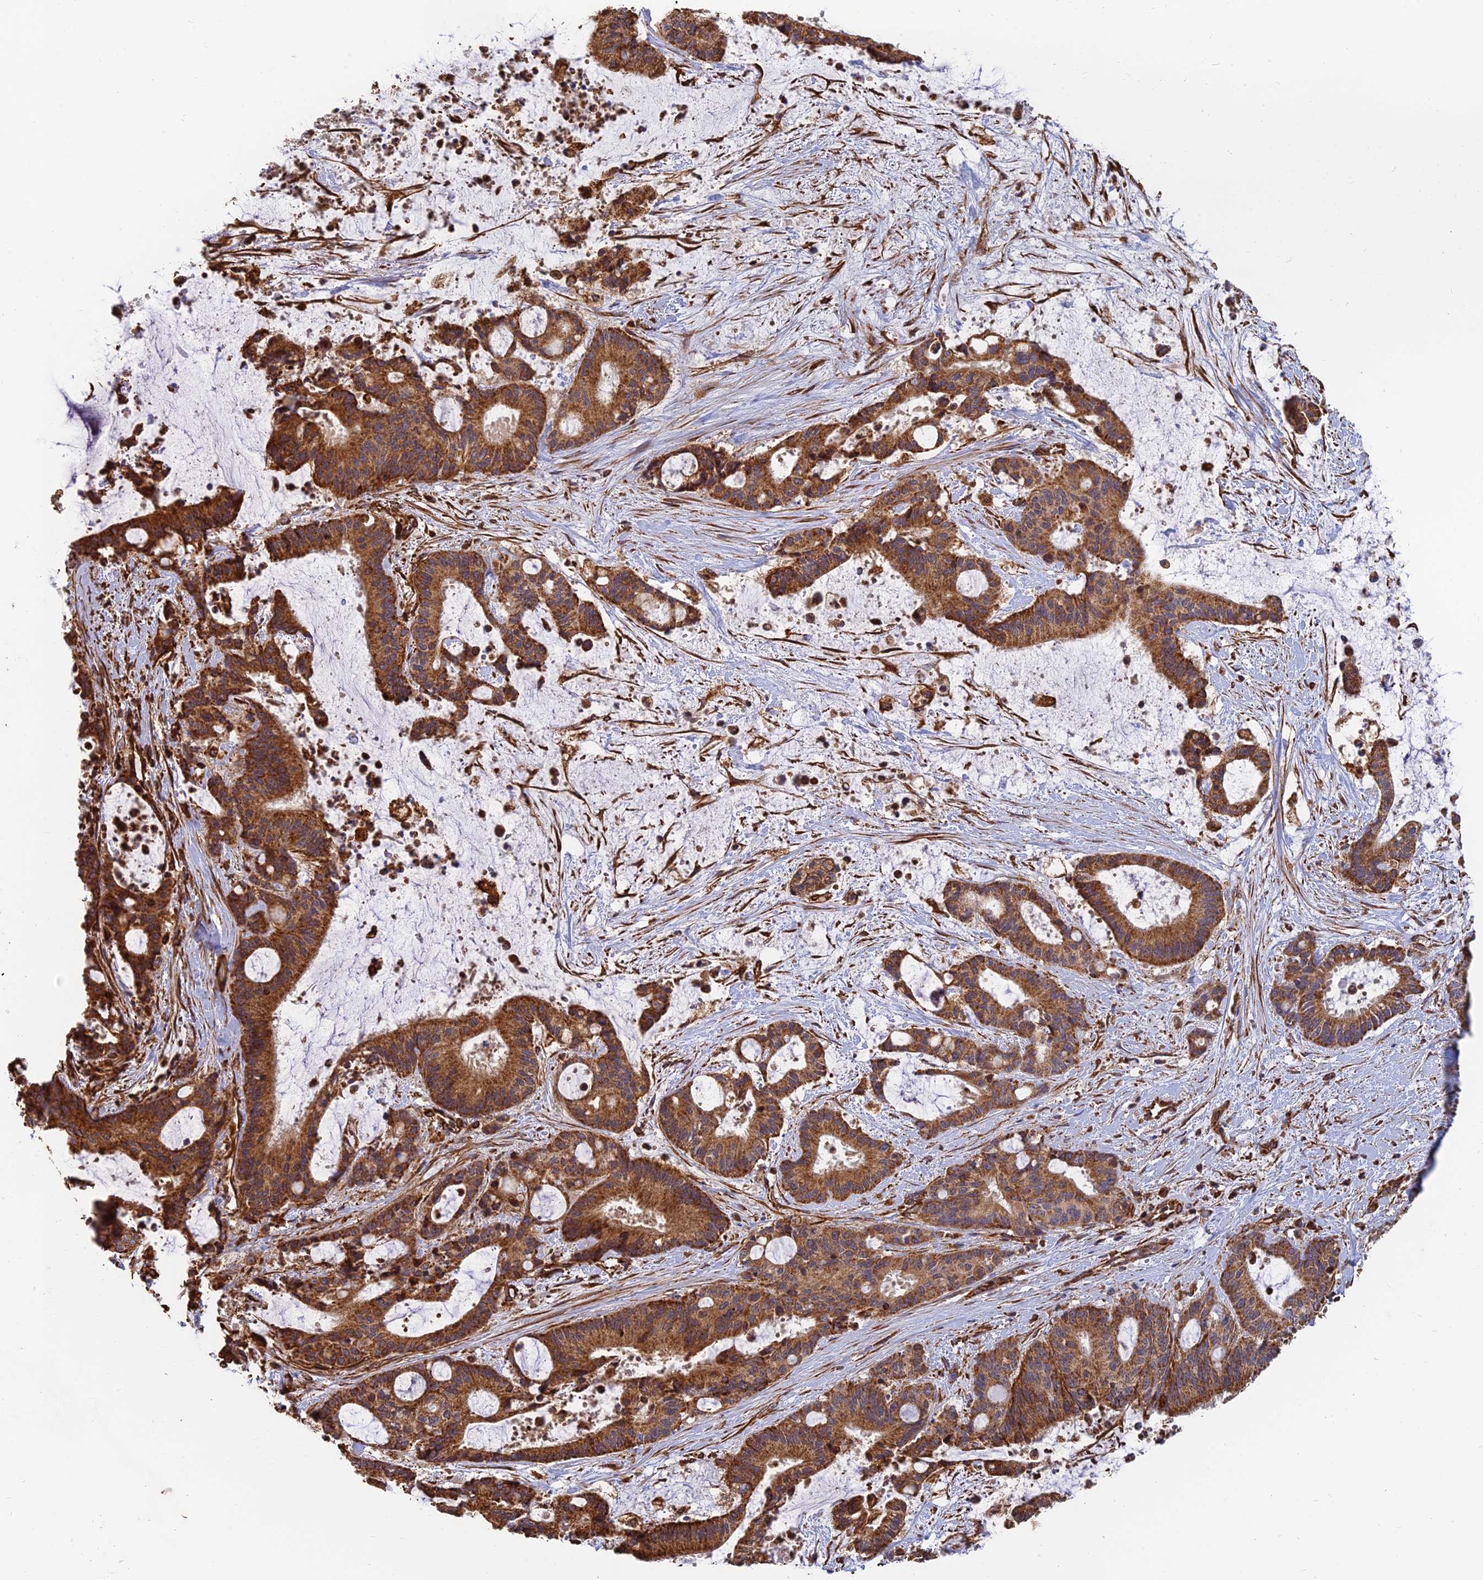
{"staining": {"intensity": "strong", "quantity": ">75%", "location": "cytoplasmic/membranous"}, "tissue": "liver cancer", "cell_type": "Tumor cells", "image_type": "cancer", "snomed": [{"axis": "morphology", "description": "Normal tissue, NOS"}, {"axis": "morphology", "description": "Cholangiocarcinoma"}, {"axis": "topography", "description": "Liver"}, {"axis": "topography", "description": "Peripheral nerve tissue"}], "caption": "Strong cytoplasmic/membranous expression for a protein is appreciated in about >75% of tumor cells of liver cholangiocarcinoma using immunohistochemistry (IHC).", "gene": "DSTYK", "patient": {"sex": "female", "age": 73}}